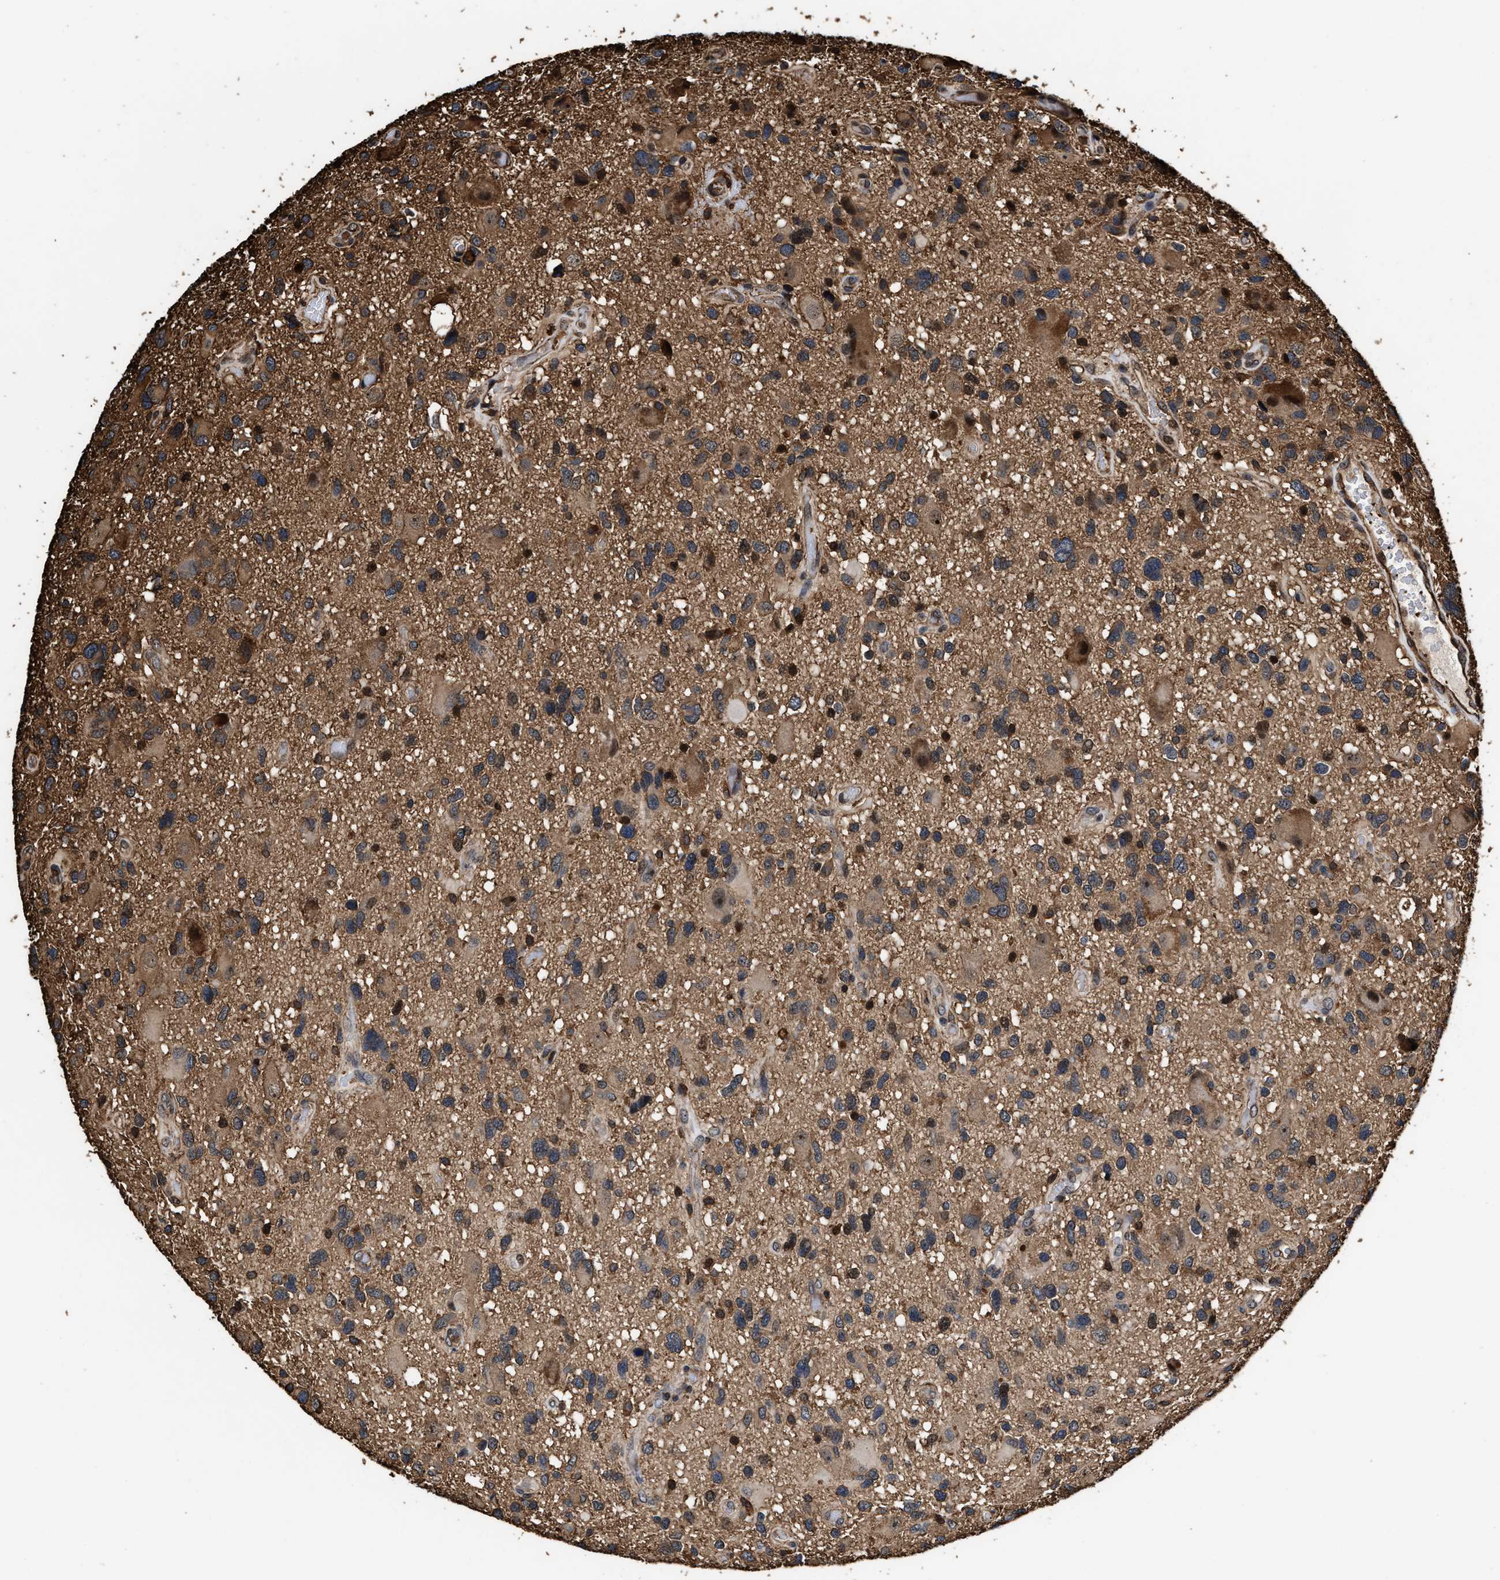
{"staining": {"intensity": "moderate", "quantity": "25%-75%", "location": "cytoplasmic/membranous"}, "tissue": "glioma", "cell_type": "Tumor cells", "image_type": "cancer", "snomed": [{"axis": "morphology", "description": "Glioma, malignant, High grade"}, {"axis": "topography", "description": "Brain"}], "caption": "Protein staining of malignant glioma (high-grade) tissue reveals moderate cytoplasmic/membranous staining in approximately 25%-75% of tumor cells.", "gene": "KBTBD2", "patient": {"sex": "male", "age": 33}}